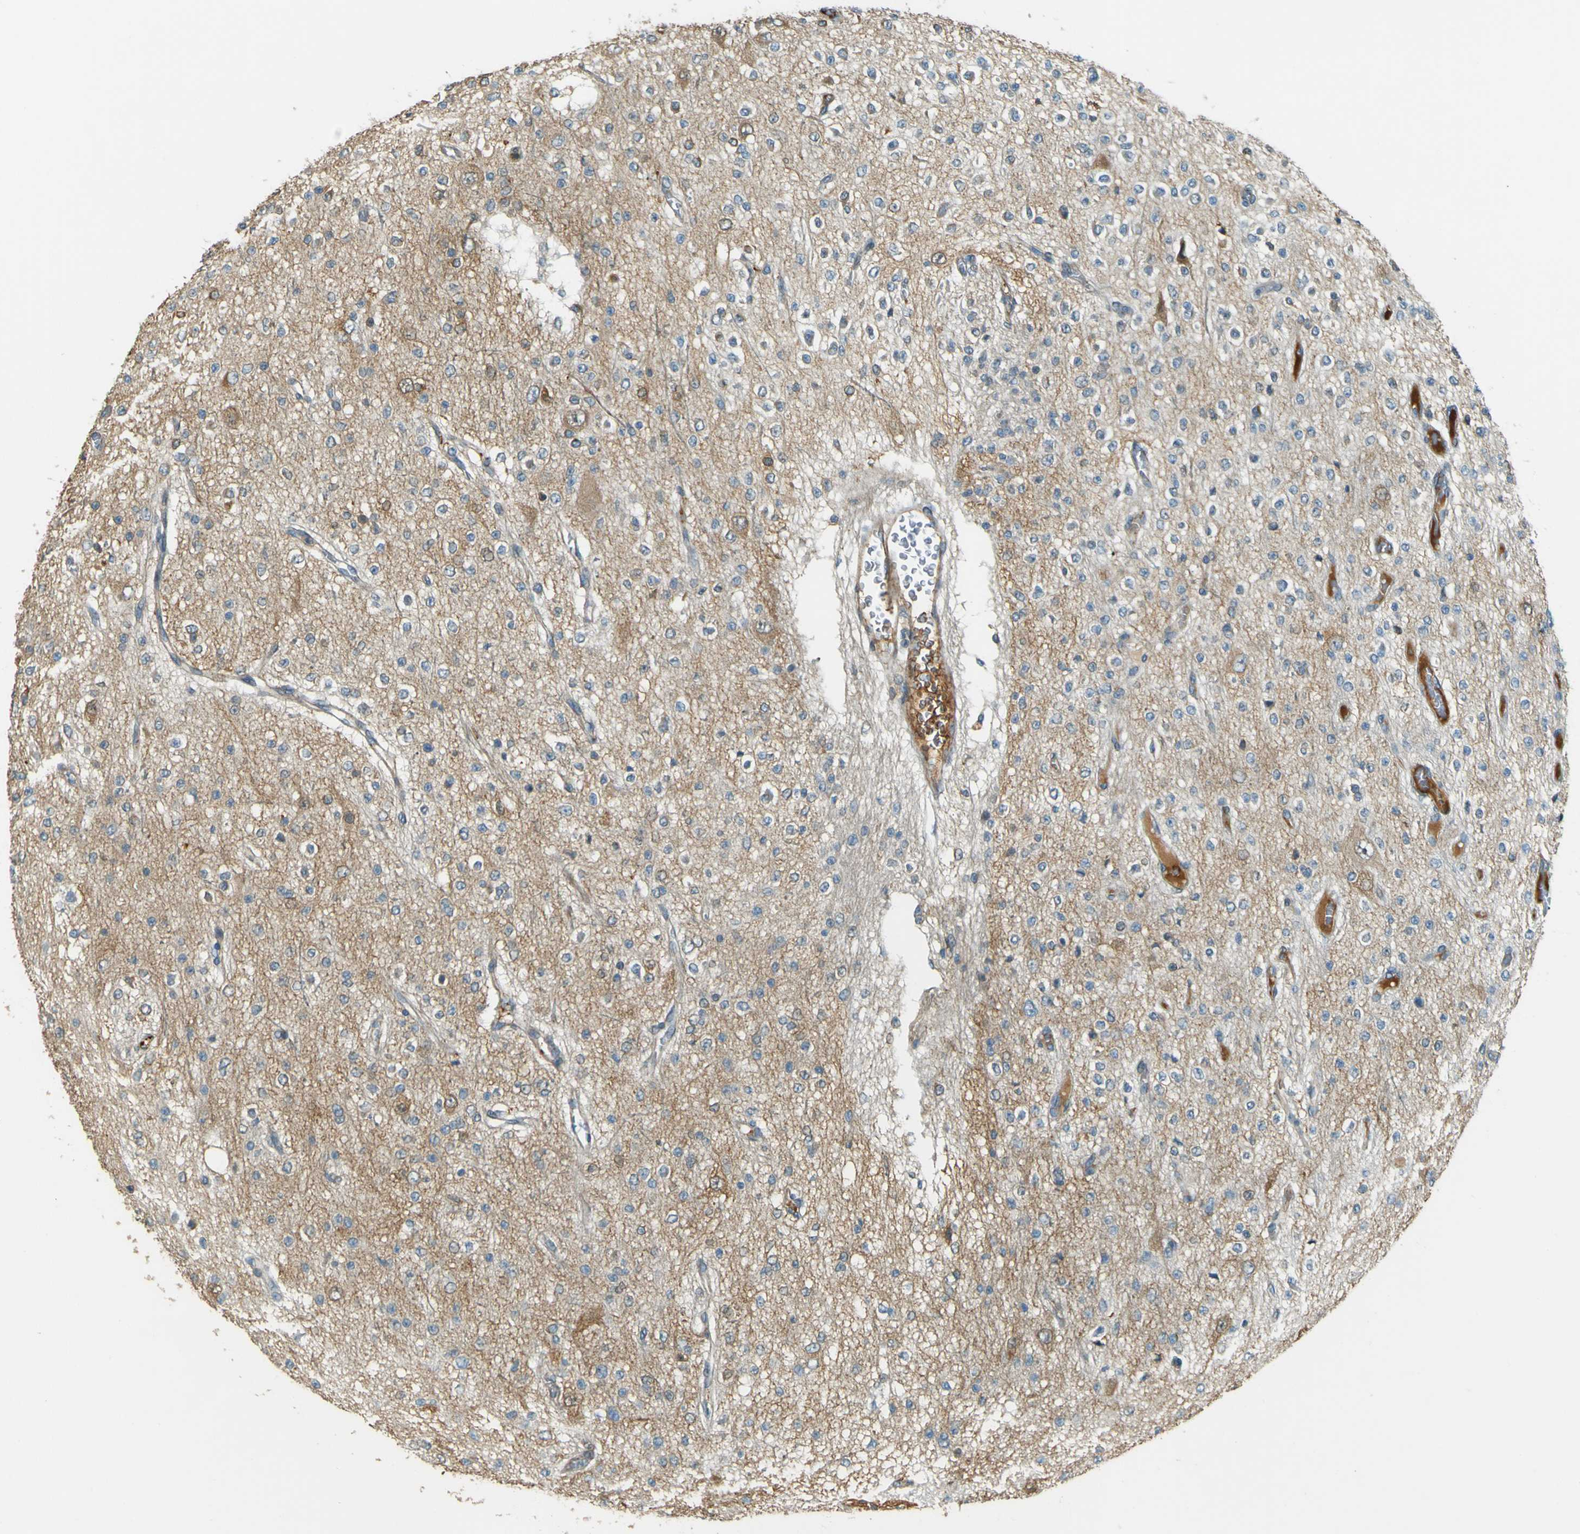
{"staining": {"intensity": "strong", "quantity": "<25%", "location": "cytoplasmic/membranous"}, "tissue": "glioma", "cell_type": "Tumor cells", "image_type": "cancer", "snomed": [{"axis": "morphology", "description": "Glioma, malignant, Low grade"}, {"axis": "topography", "description": "Brain"}], "caption": "Strong cytoplasmic/membranous positivity is present in about <25% of tumor cells in malignant glioma (low-grade).", "gene": "LPCAT1", "patient": {"sex": "male", "age": 38}}